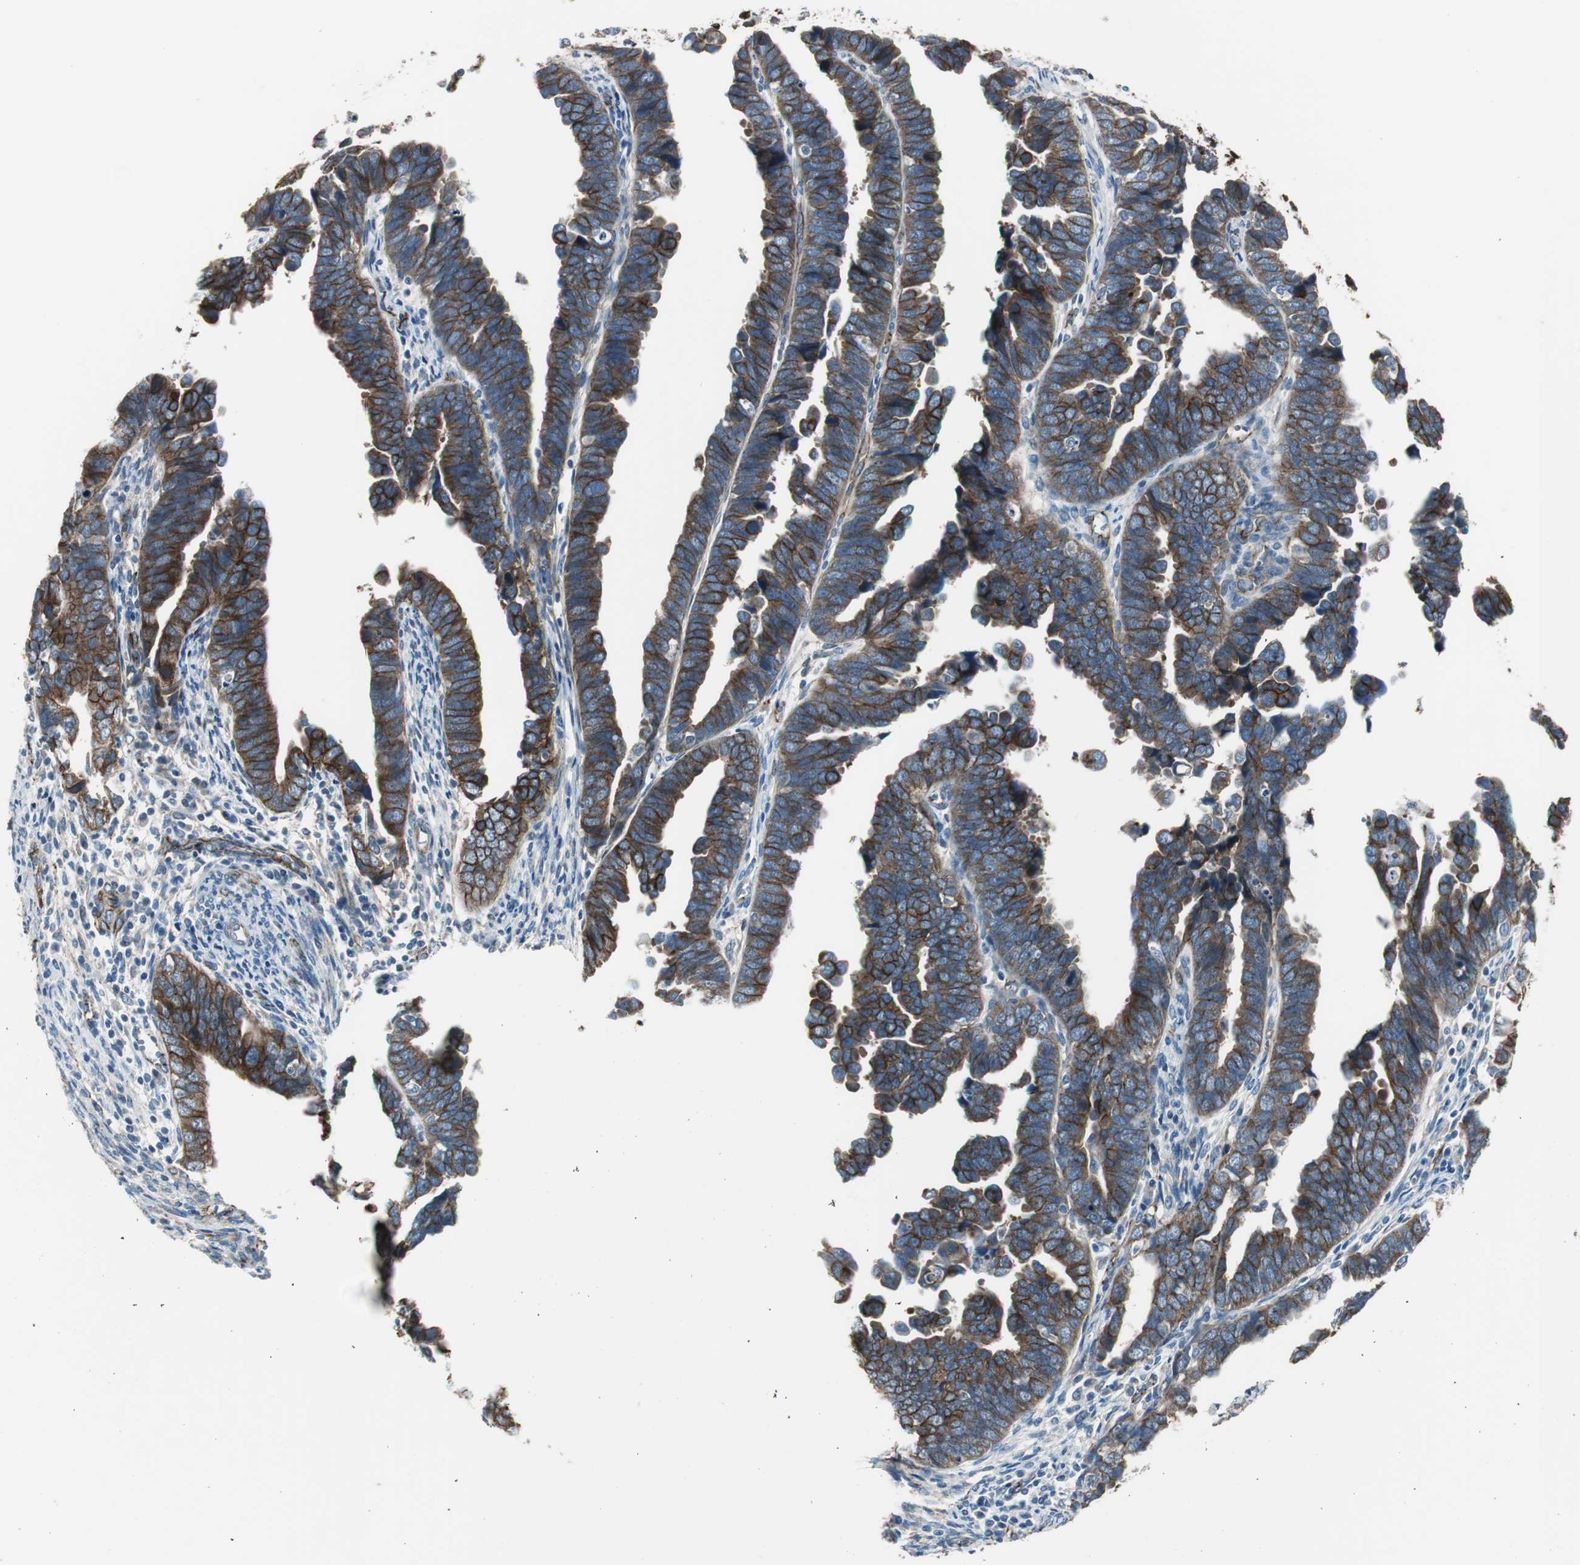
{"staining": {"intensity": "strong", "quantity": ">75%", "location": "cytoplasmic/membranous"}, "tissue": "endometrial cancer", "cell_type": "Tumor cells", "image_type": "cancer", "snomed": [{"axis": "morphology", "description": "Adenocarcinoma, NOS"}, {"axis": "topography", "description": "Endometrium"}], "caption": "Tumor cells display strong cytoplasmic/membranous staining in about >75% of cells in endometrial cancer (adenocarcinoma). (DAB (3,3'-diaminobenzidine) IHC, brown staining for protein, blue staining for nuclei).", "gene": "STXBP4", "patient": {"sex": "female", "age": 75}}